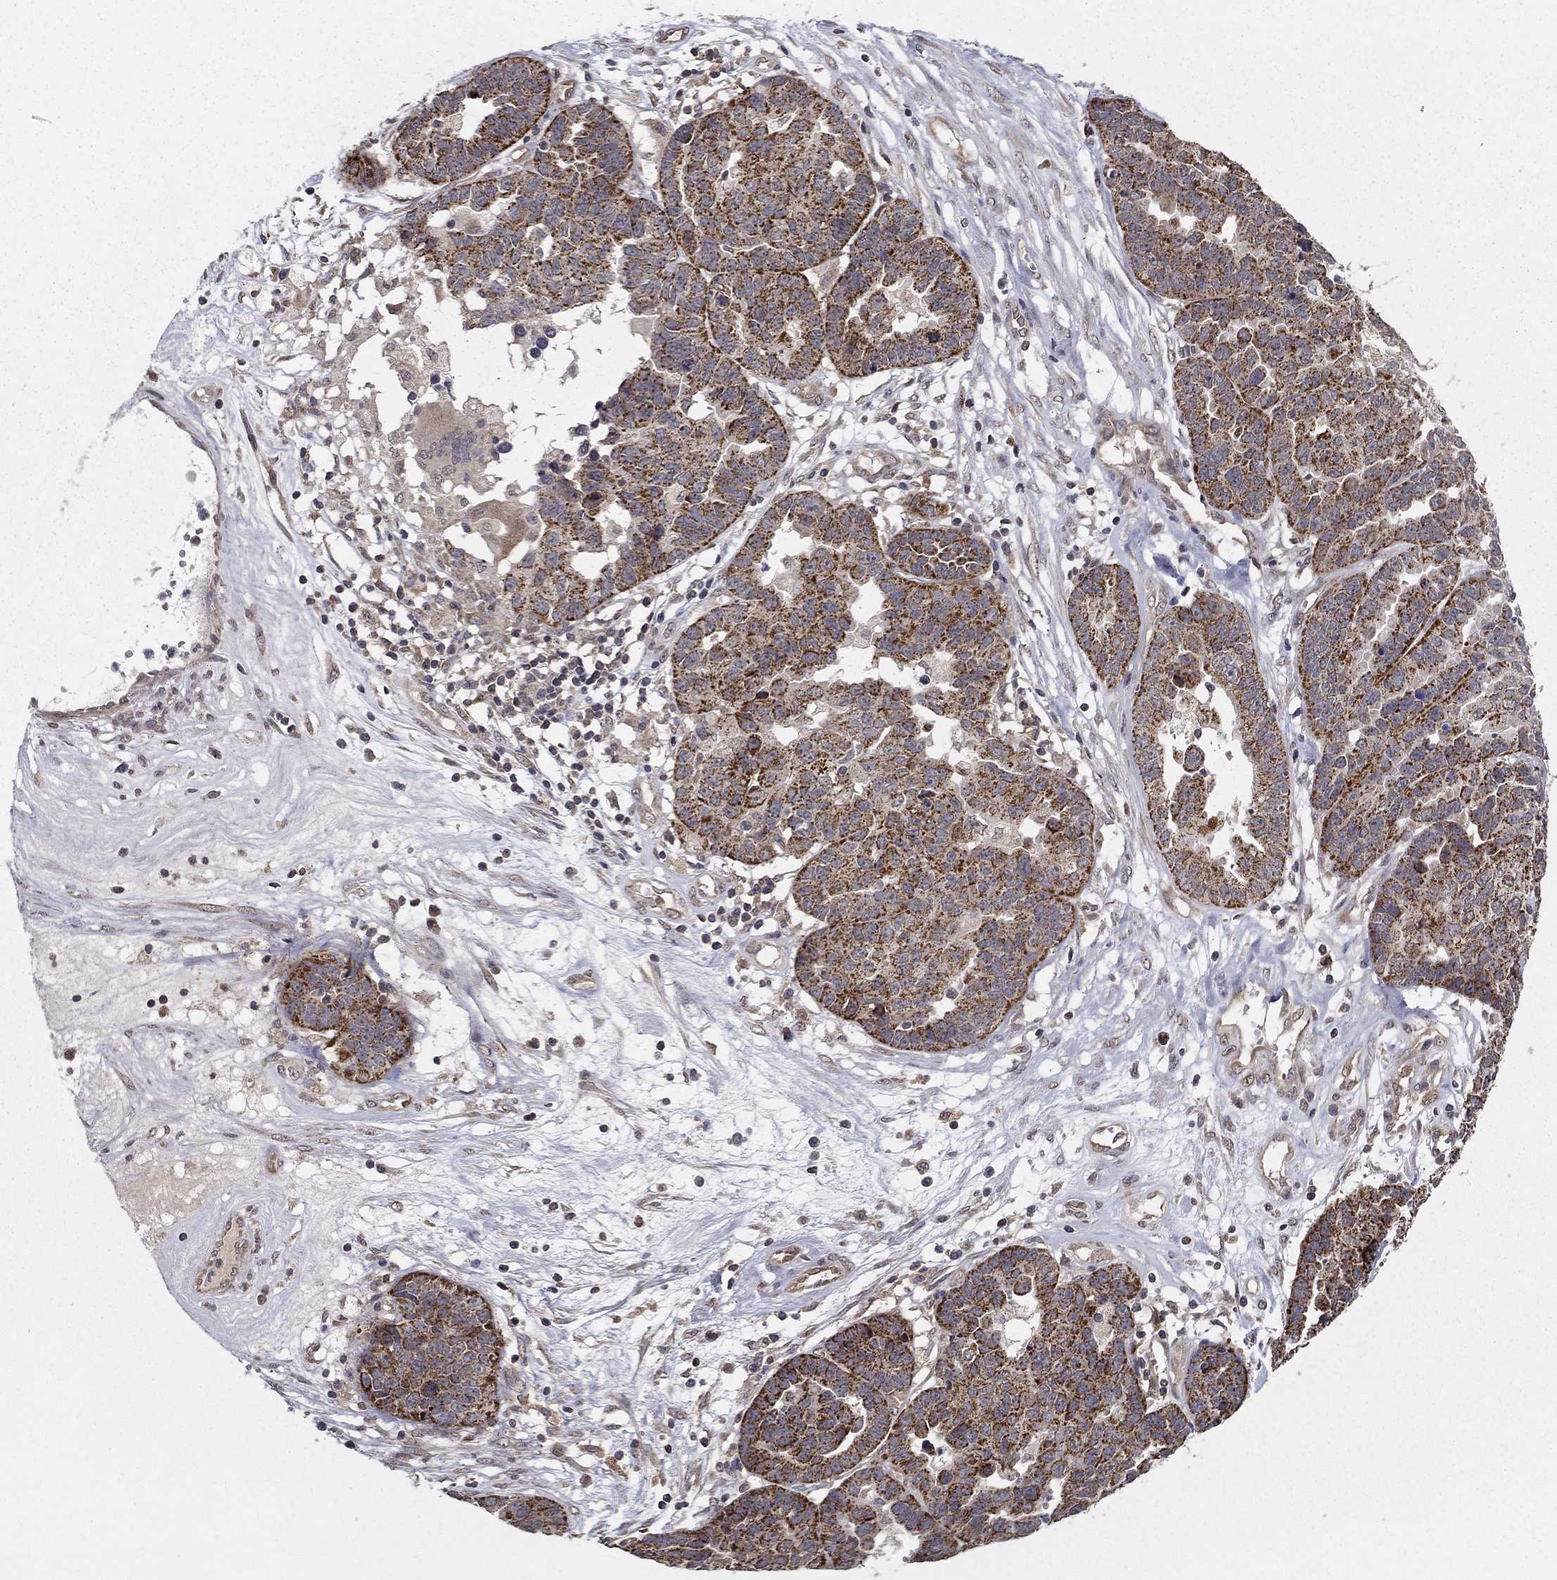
{"staining": {"intensity": "strong", "quantity": "25%-75%", "location": "cytoplasmic/membranous"}, "tissue": "ovarian cancer", "cell_type": "Tumor cells", "image_type": "cancer", "snomed": [{"axis": "morphology", "description": "Cystadenocarcinoma, serous, NOS"}, {"axis": "topography", "description": "Ovary"}], "caption": "Strong cytoplasmic/membranous expression is appreciated in approximately 25%-75% of tumor cells in ovarian cancer (serous cystadenocarcinoma).", "gene": "SLC2A13", "patient": {"sex": "female", "age": 87}}